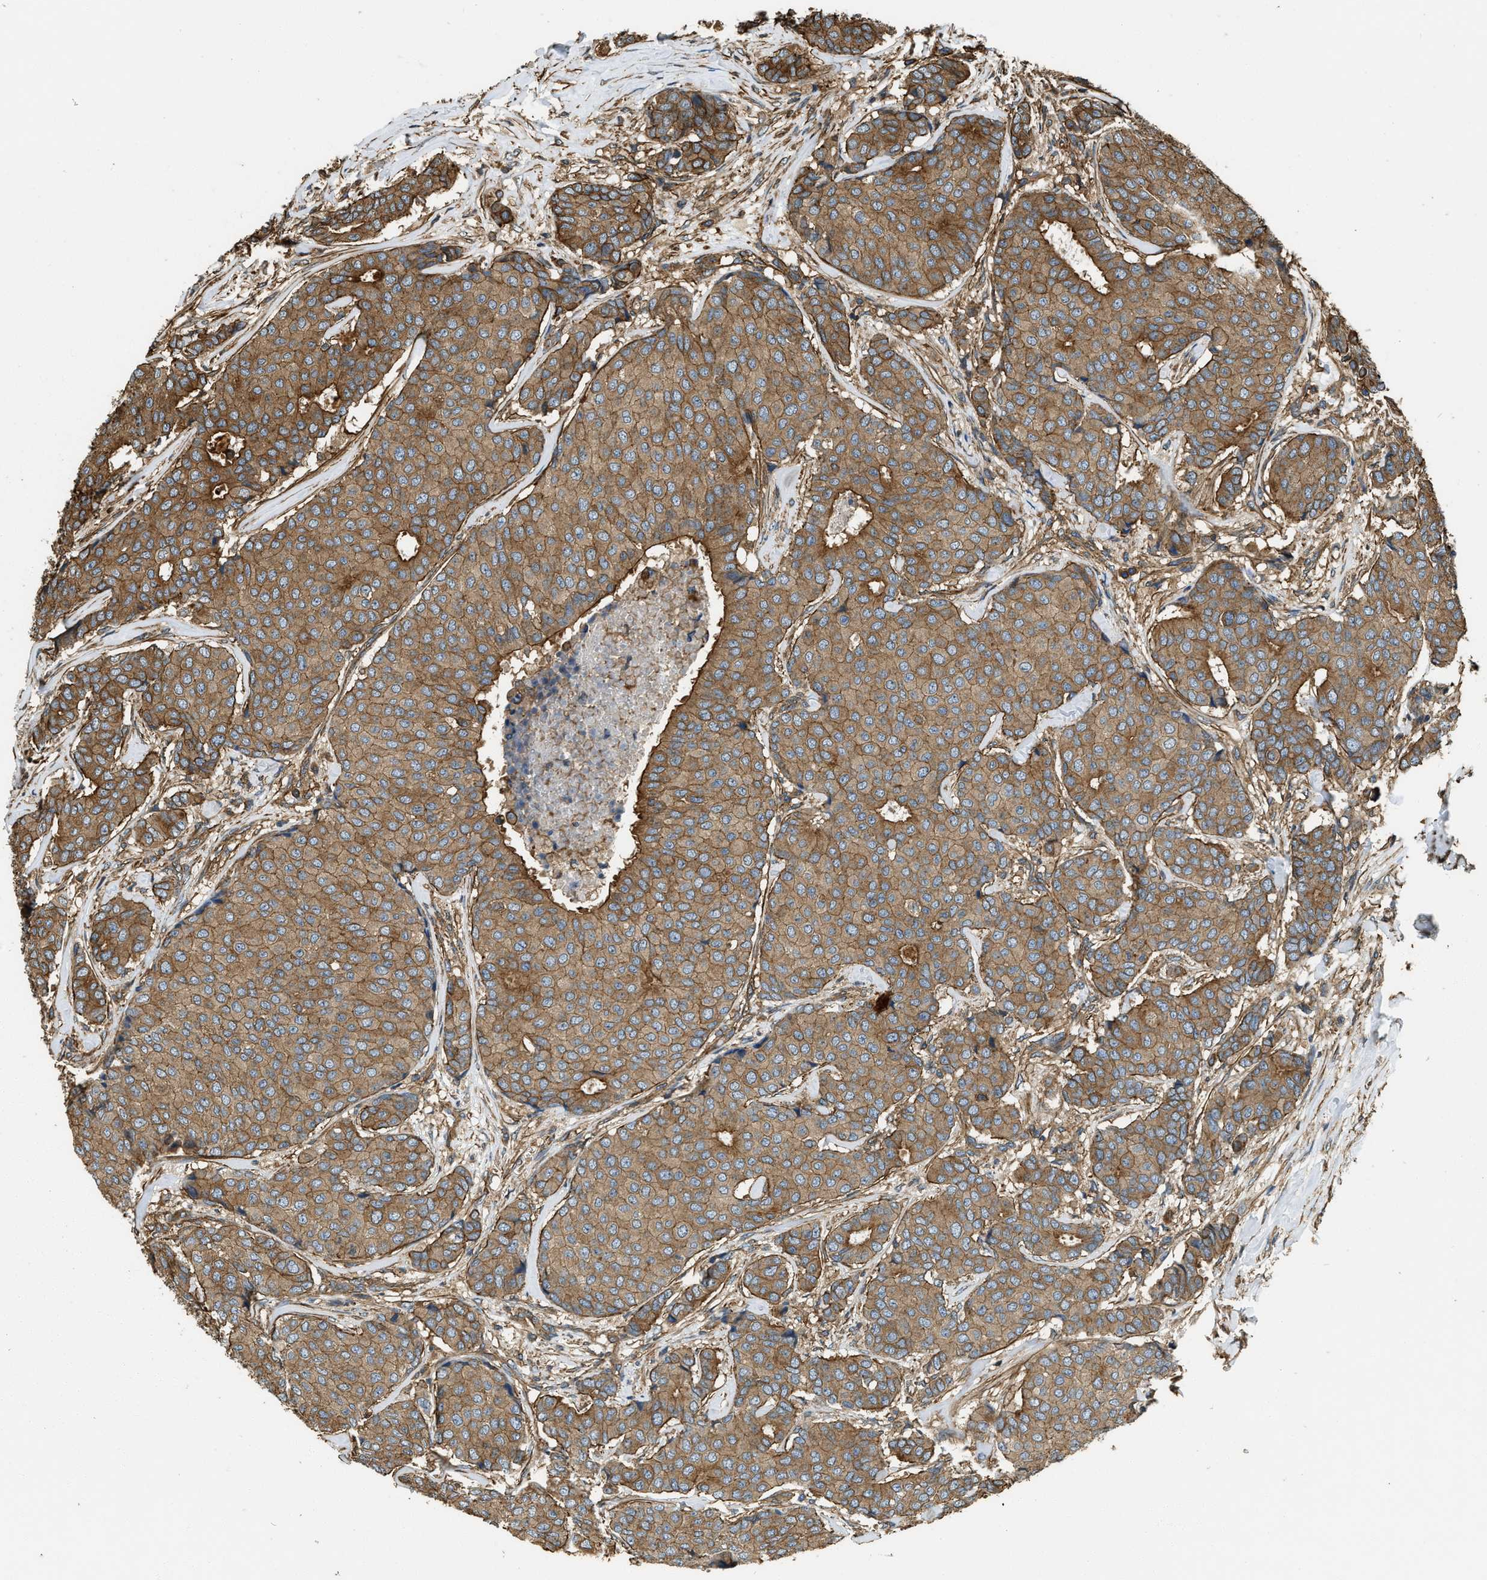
{"staining": {"intensity": "moderate", "quantity": ">75%", "location": "cytoplasmic/membranous"}, "tissue": "breast cancer", "cell_type": "Tumor cells", "image_type": "cancer", "snomed": [{"axis": "morphology", "description": "Duct carcinoma"}, {"axis": "topography", "description": "Breast"}], "caption": "An IHC photomicrograph of tumor tissue is shown. Protein staining in brown labels moderate cytoplasmic/membranous positivity in breast cancer (intraductal carcinoma) within tumor cells.", "gene": "YARS1", "patient": {"sex": "female", "age": 75}}